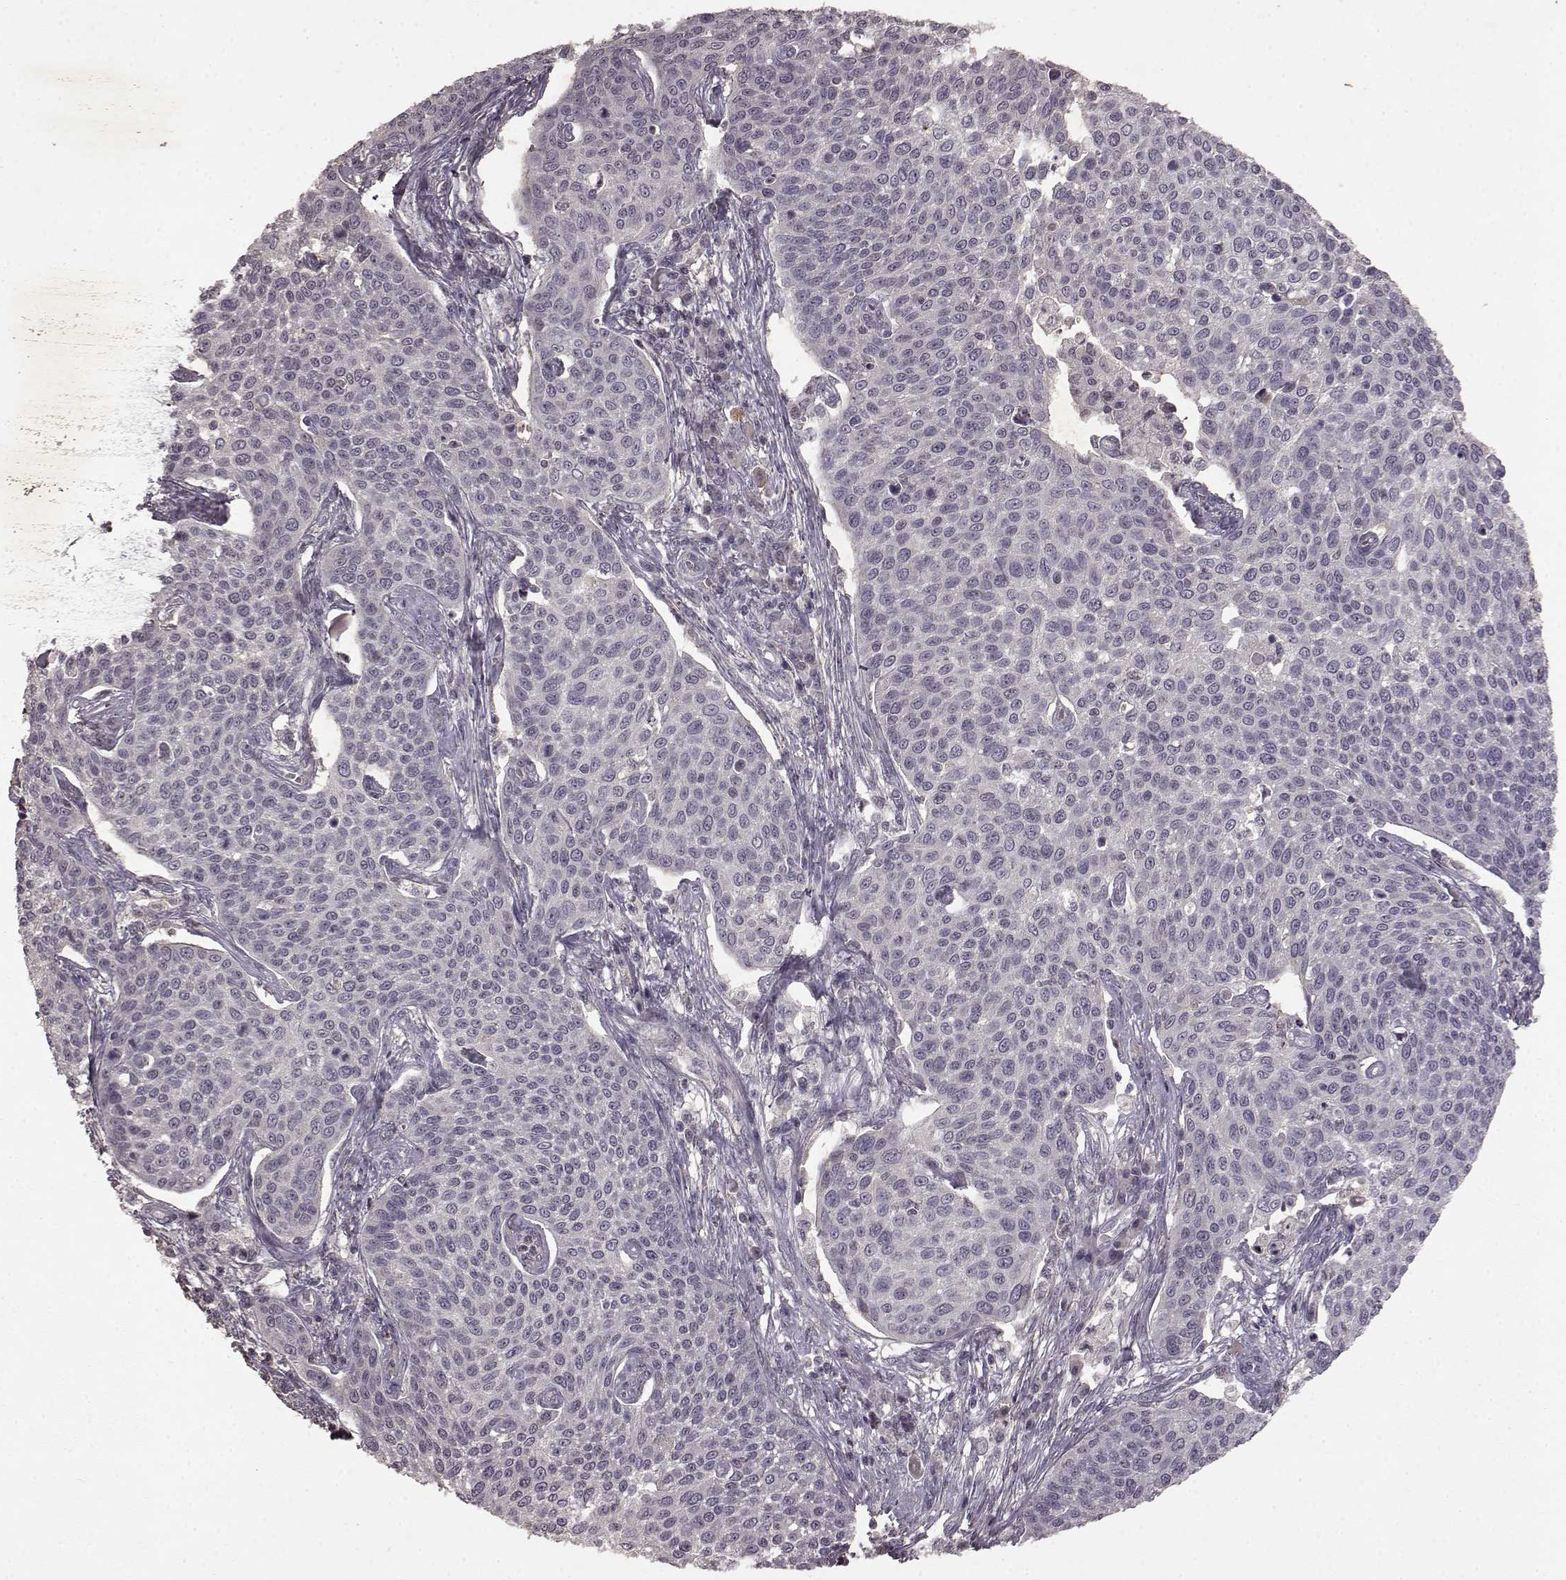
{"staining": {"intensity": "negative", "quantity": "none", "location": "none"}, "tissue": "cervical cancer", "cell_type": "Tumor cells", "image_type": "cancer", "snomed": [{"axis": "morphology", "description": "Squamous cell carcinoma, NOS"}, {"axis": "topography", "description": "Cervix"}], "caption": "A micrograph of cervical squamous cell carcinoma stained for a protein demonstrates no brown staining in tumor cells.", "gene": "LHB", "patient": {"sex": "female", "age": 34}}